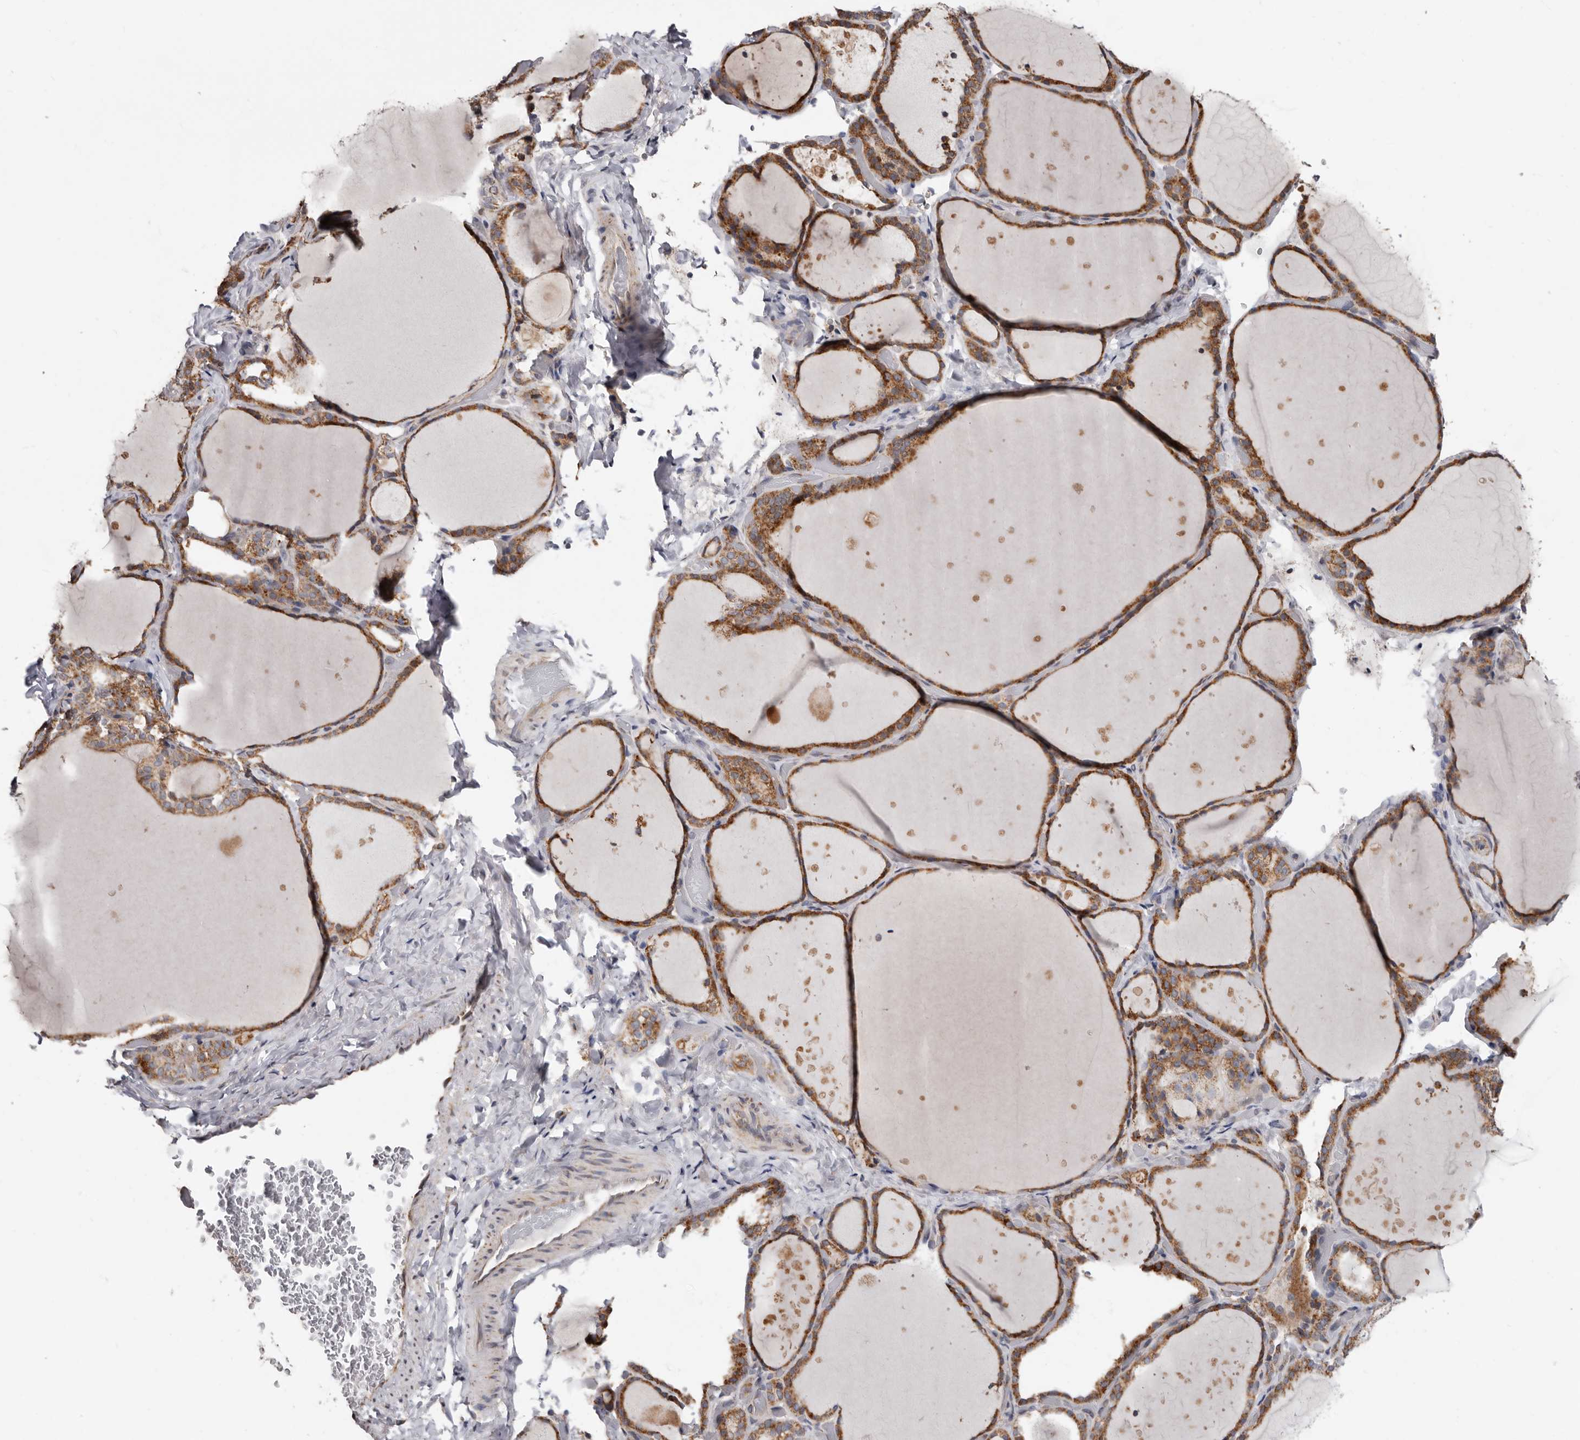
{"staining": {"intensity": "moderate", "quantity": ">75%", "location": "cytoplasmic/membranous"}, "tissue": "thyroid gland", "cell_type": "Glandular cells", "image_type": "normal", "snomed": [{"axis": "morphology", "description": "Normal tissue, NOS"}, {"axis": "topography", "description": "Thyroid gland"}], "caption": "Thyroid gland stained with immunohistochemistry demonstrates moderate cytoplasmic/membranous positivity in approximately >75% of glandular cells.", "gene": "MRPL18", "patient": {"sex": "female", "age": 44}}